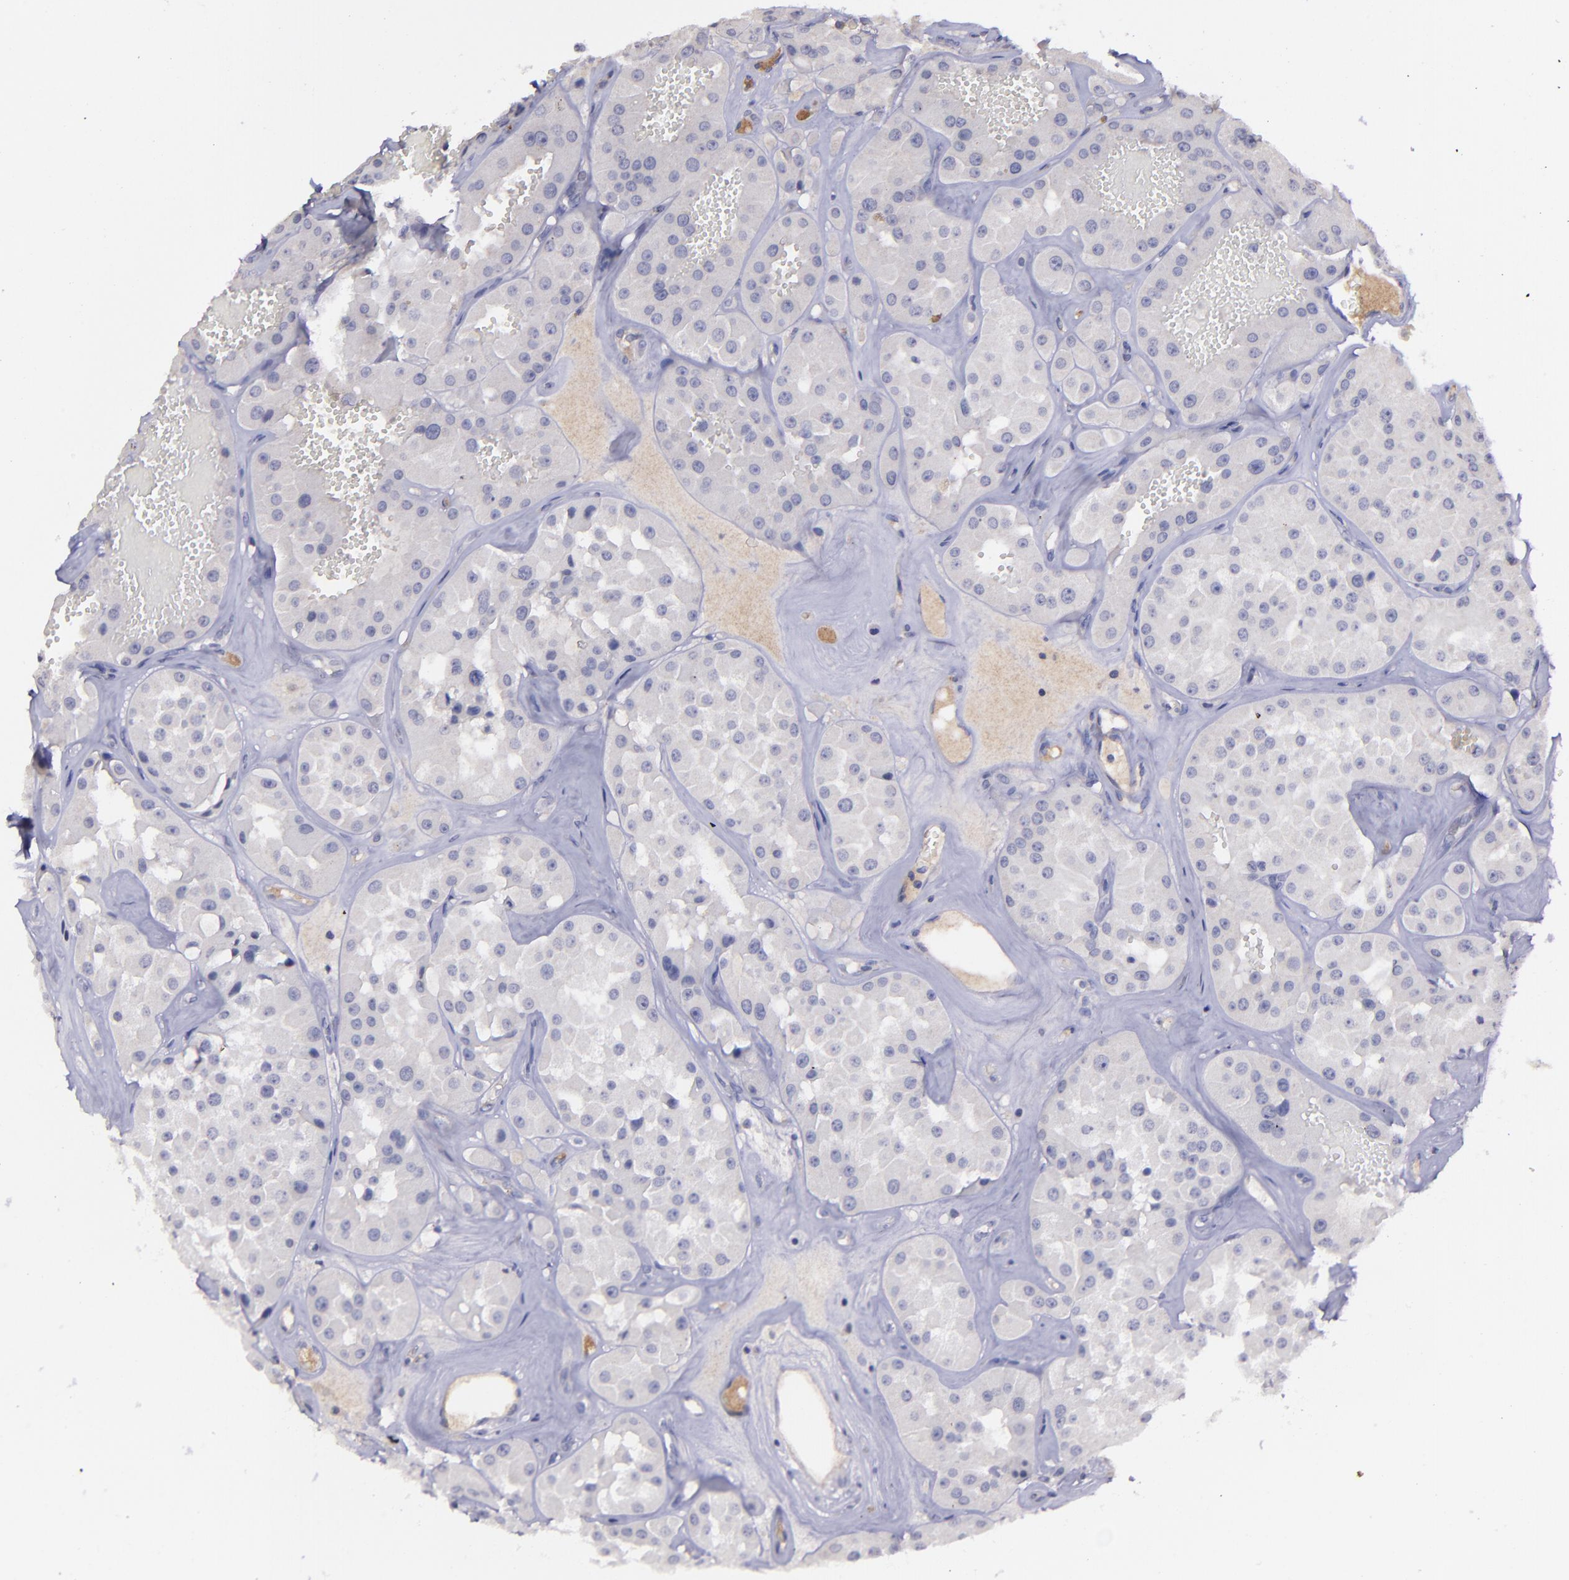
{"staining": {"intensity": "negative", "quantity": "none", "location": "none"}, "tissue": "renal cancer", "cell_type": "Tumor cells", "image_type": "cancer", "snomed": [{"axis": "morphology", "description": "Adenocarcinoma, uncertain malignant potential"}, {"axis": "topography", "description": "Kidney"}], "caption": "Image shows no protein staining in tumor cells of renal adenocarcinoma,  uncertain malignant potential tissue.", "gene": "MASP1", "patient": {"sex": "male", "age": 63}}